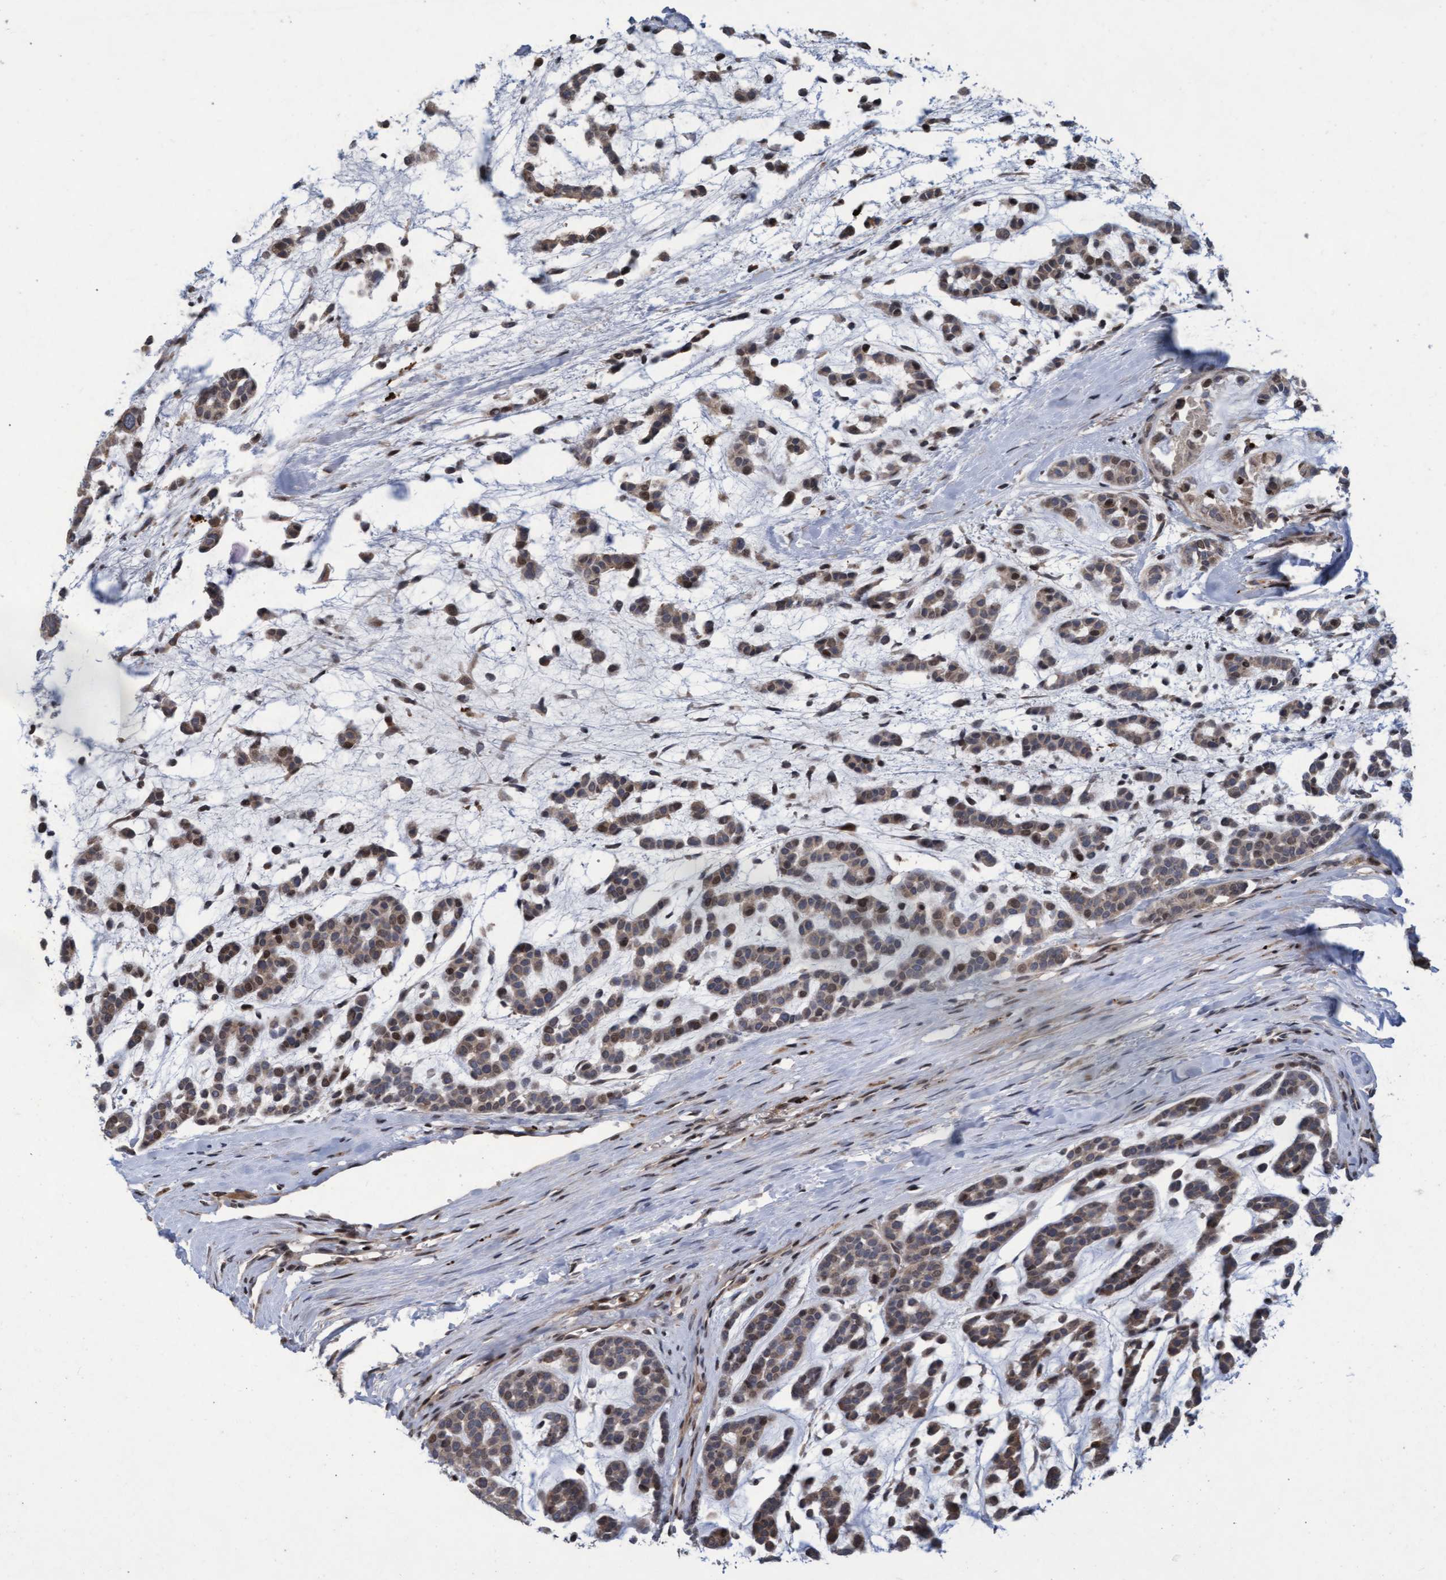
{"staining": {"intensity": "weak", "quantity": ">75%", "location": "cytoplasmic/membranous"}, "tissue": "head and neck cancer", "cell_type": "Tumor cells", "image_type": "cancer", "snomed": [{"axis": "morphology", "description": "Adenocarcinoma, NOS"}, {"axis": "morphology", "description": "Adenoma, NOS"}, {"axis": "topography", "description": "Head-Neck"}], "caption": "Head and neck cancer stained with immunohistochemistry displays weak cytoplasmic/membranous expression in about >75% of tumor cells.", "gene": "KCNC2", "patient": {"sex": "female", "age": 55}}